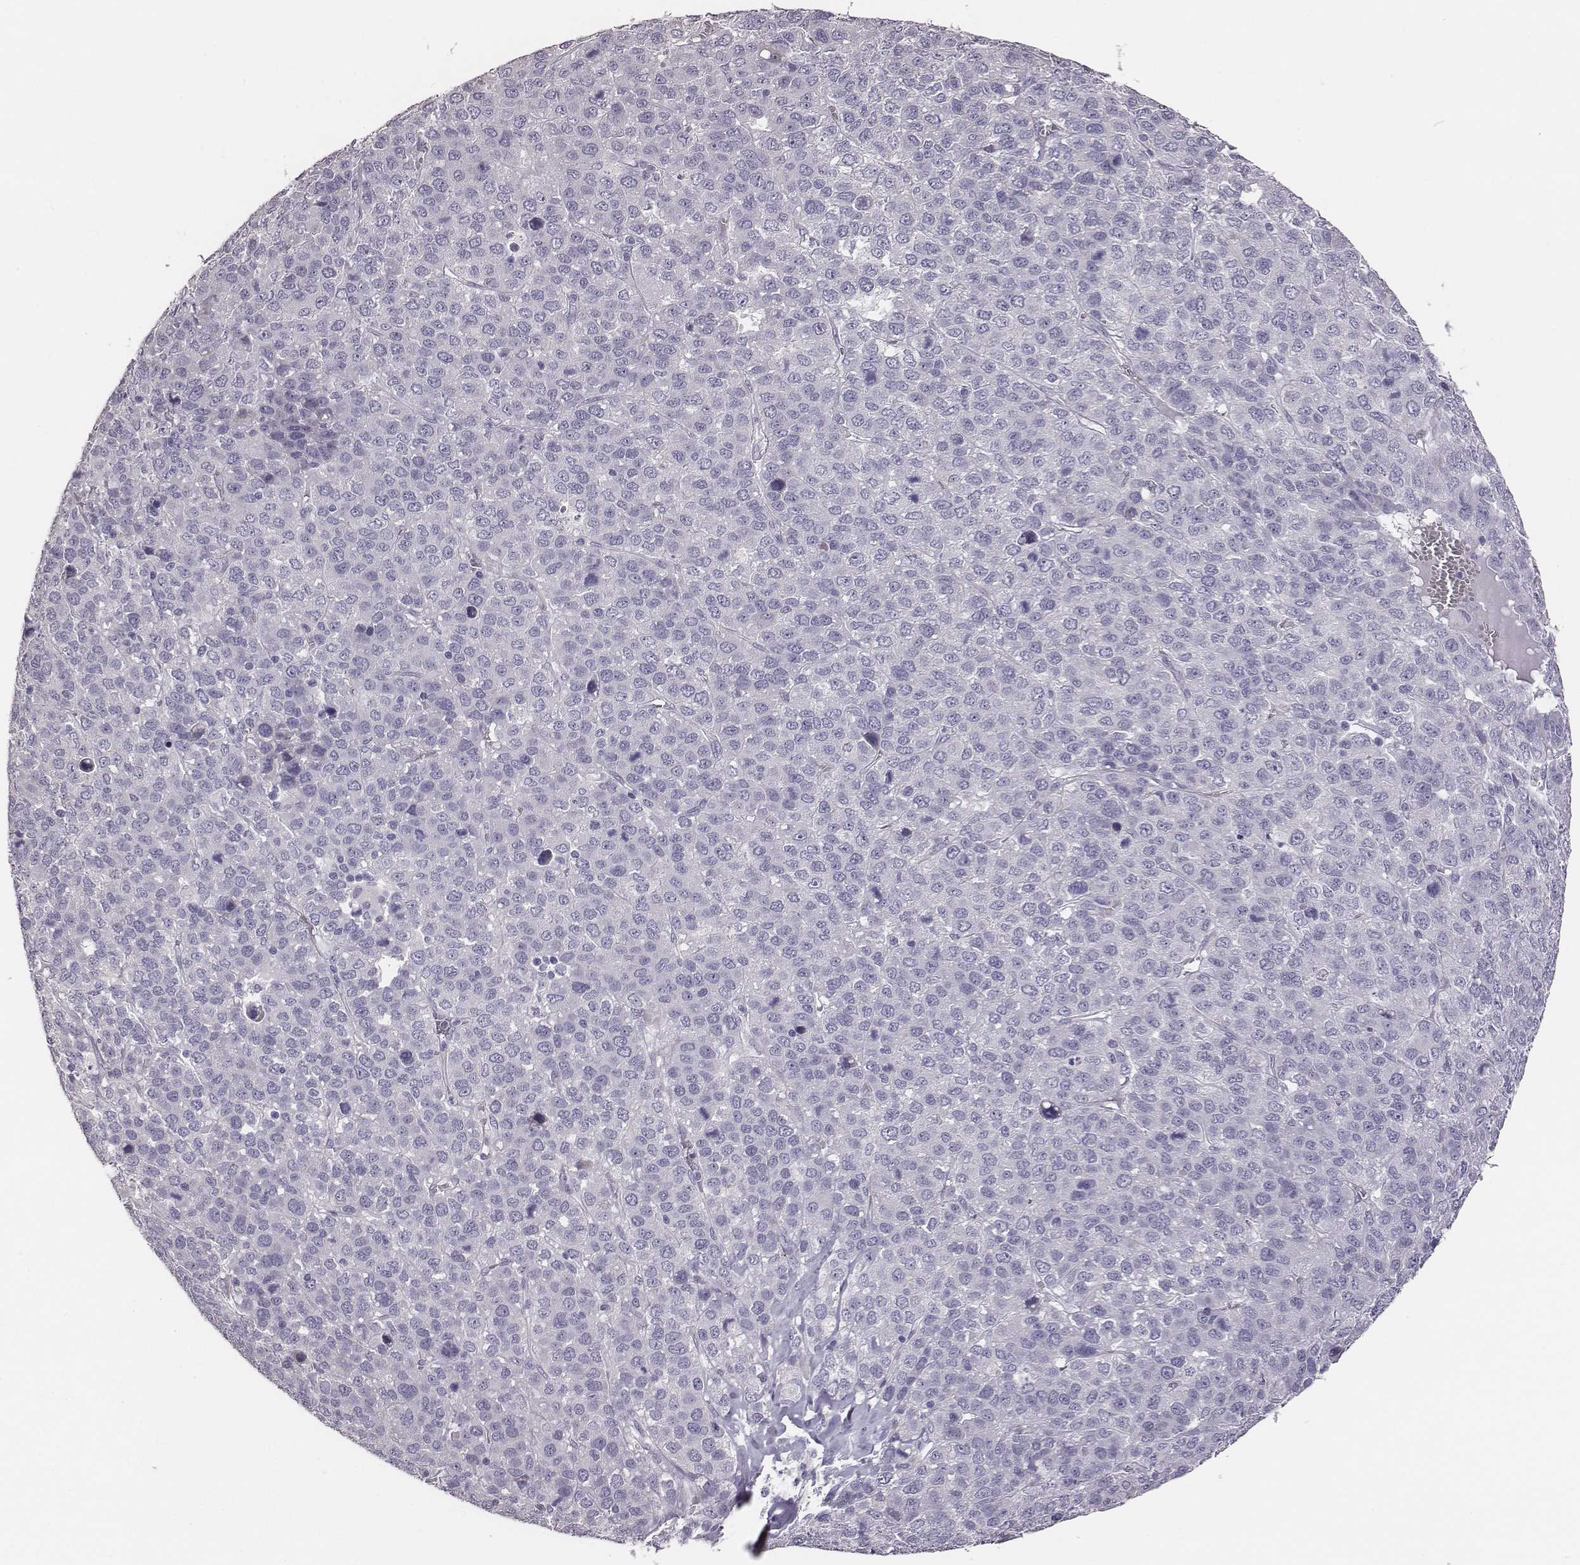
{"staining": {"intensity": "negative", "quantity": "none", "location": "none"}, "tissue": "liver cancer", "cell_type": "Tumor cells", "image_type": "cancer", "snomed": [{"axis": "morphology", "description": "Carcinoma, Hepatocellular, NOS"}, {"axis": "topography", "description": "Liver"}], "caption": "Tumor cells show no significant protein positivity in liver cancer.", "gene": "GUCA1A", "patient": {"sex": "male", "age": 69}}